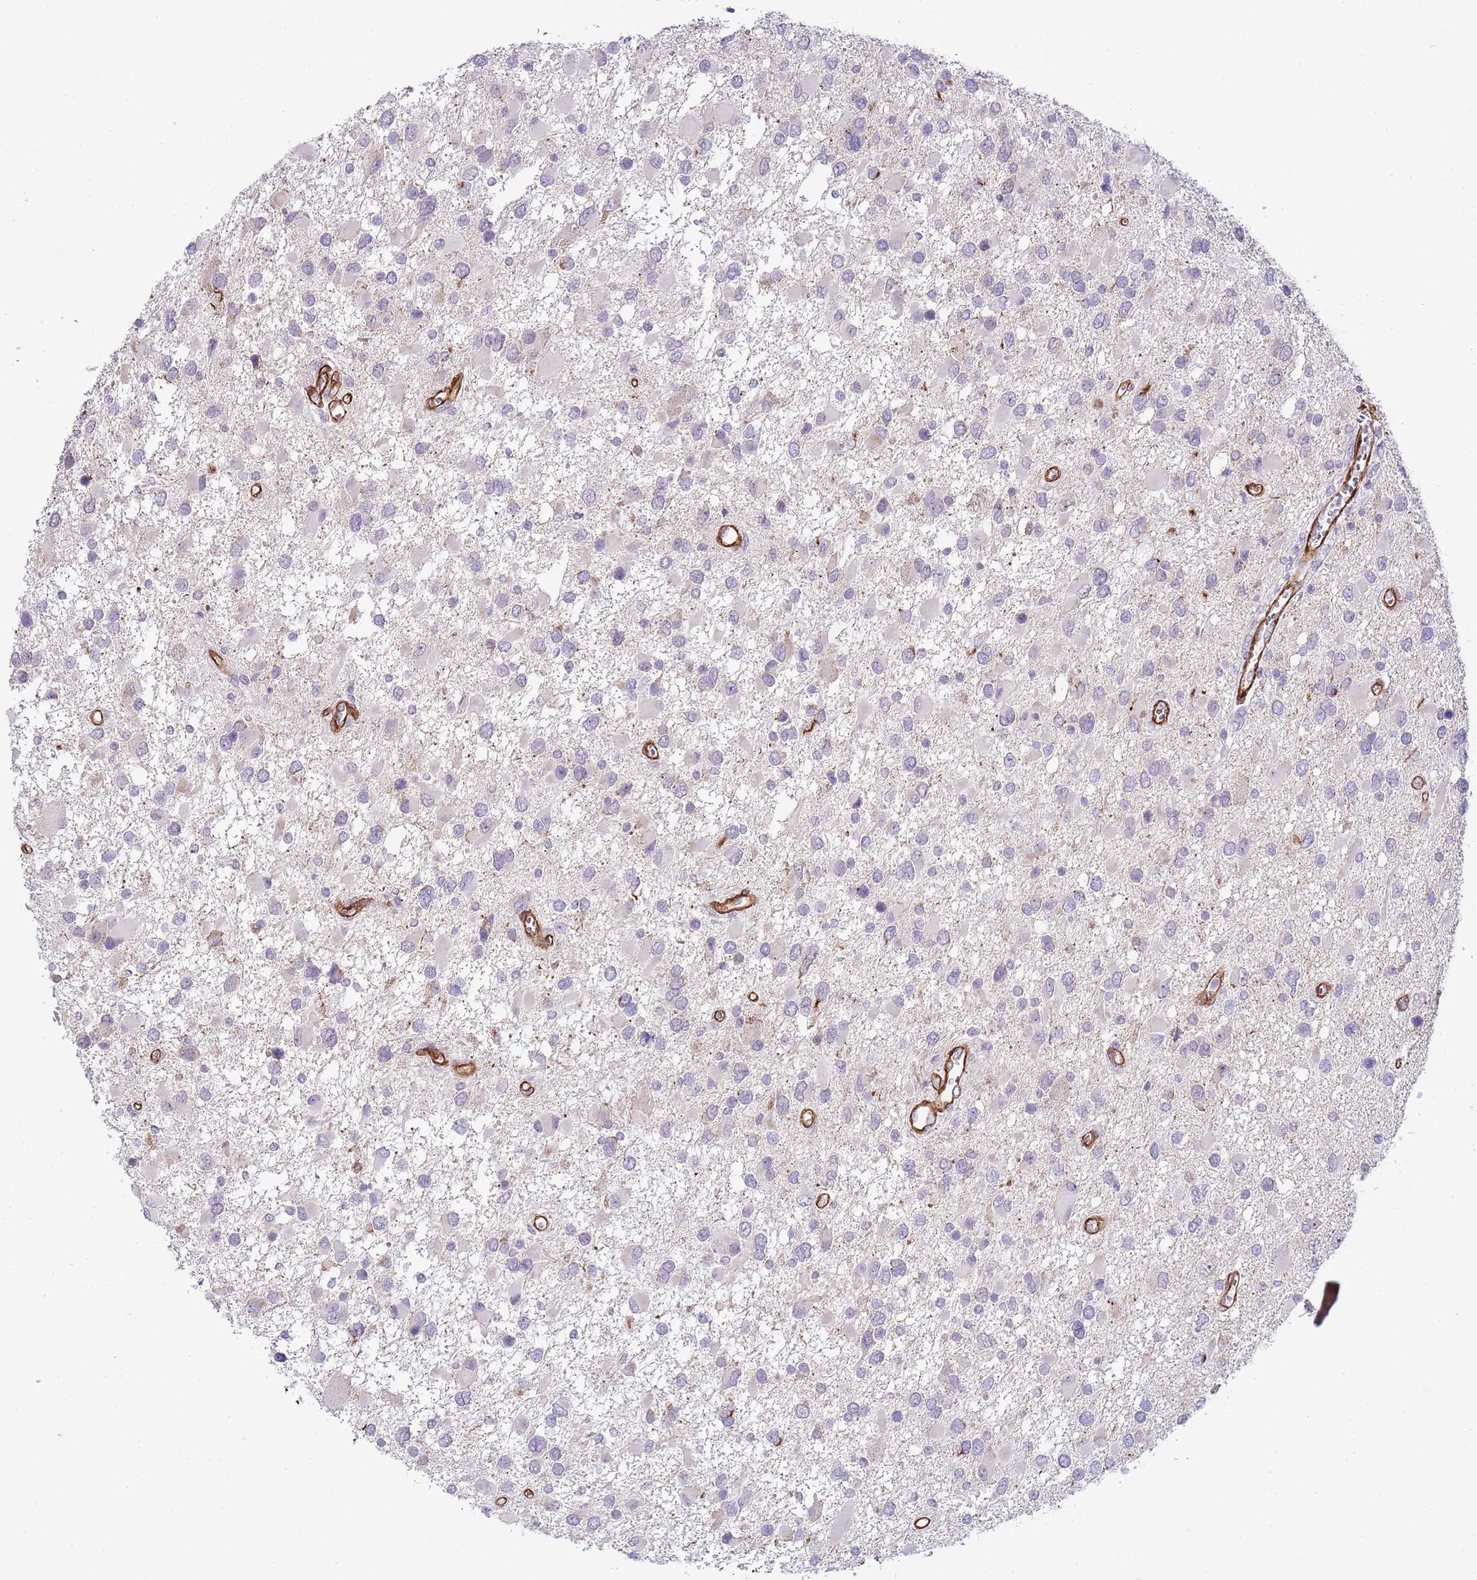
{"staining": {"intensity": "negative", "quantity": "none", "location": "none"}, "tissue": "glioma", "cell_type": "Tumor cells", "image_type": "cancer", "snomed": [{"axis": "morphology", "description": "Glioma, malignant, High grade"}, {"axis": "topography", "description": "Brain"}], "caption": "Immunohistochemistry (IHC) micrograph of neoplastic tissue: glioma stained with DAB (3,3'-diaminobenzidine) displays no significant protein staining in tumor cells. (DAB (3,3'-diaminobenzidine) immunohistochemistry visualized using brightfield microscopy, high magnification).", "gene": "NEK3", "patient": {"sex": "male", "age": 53}}